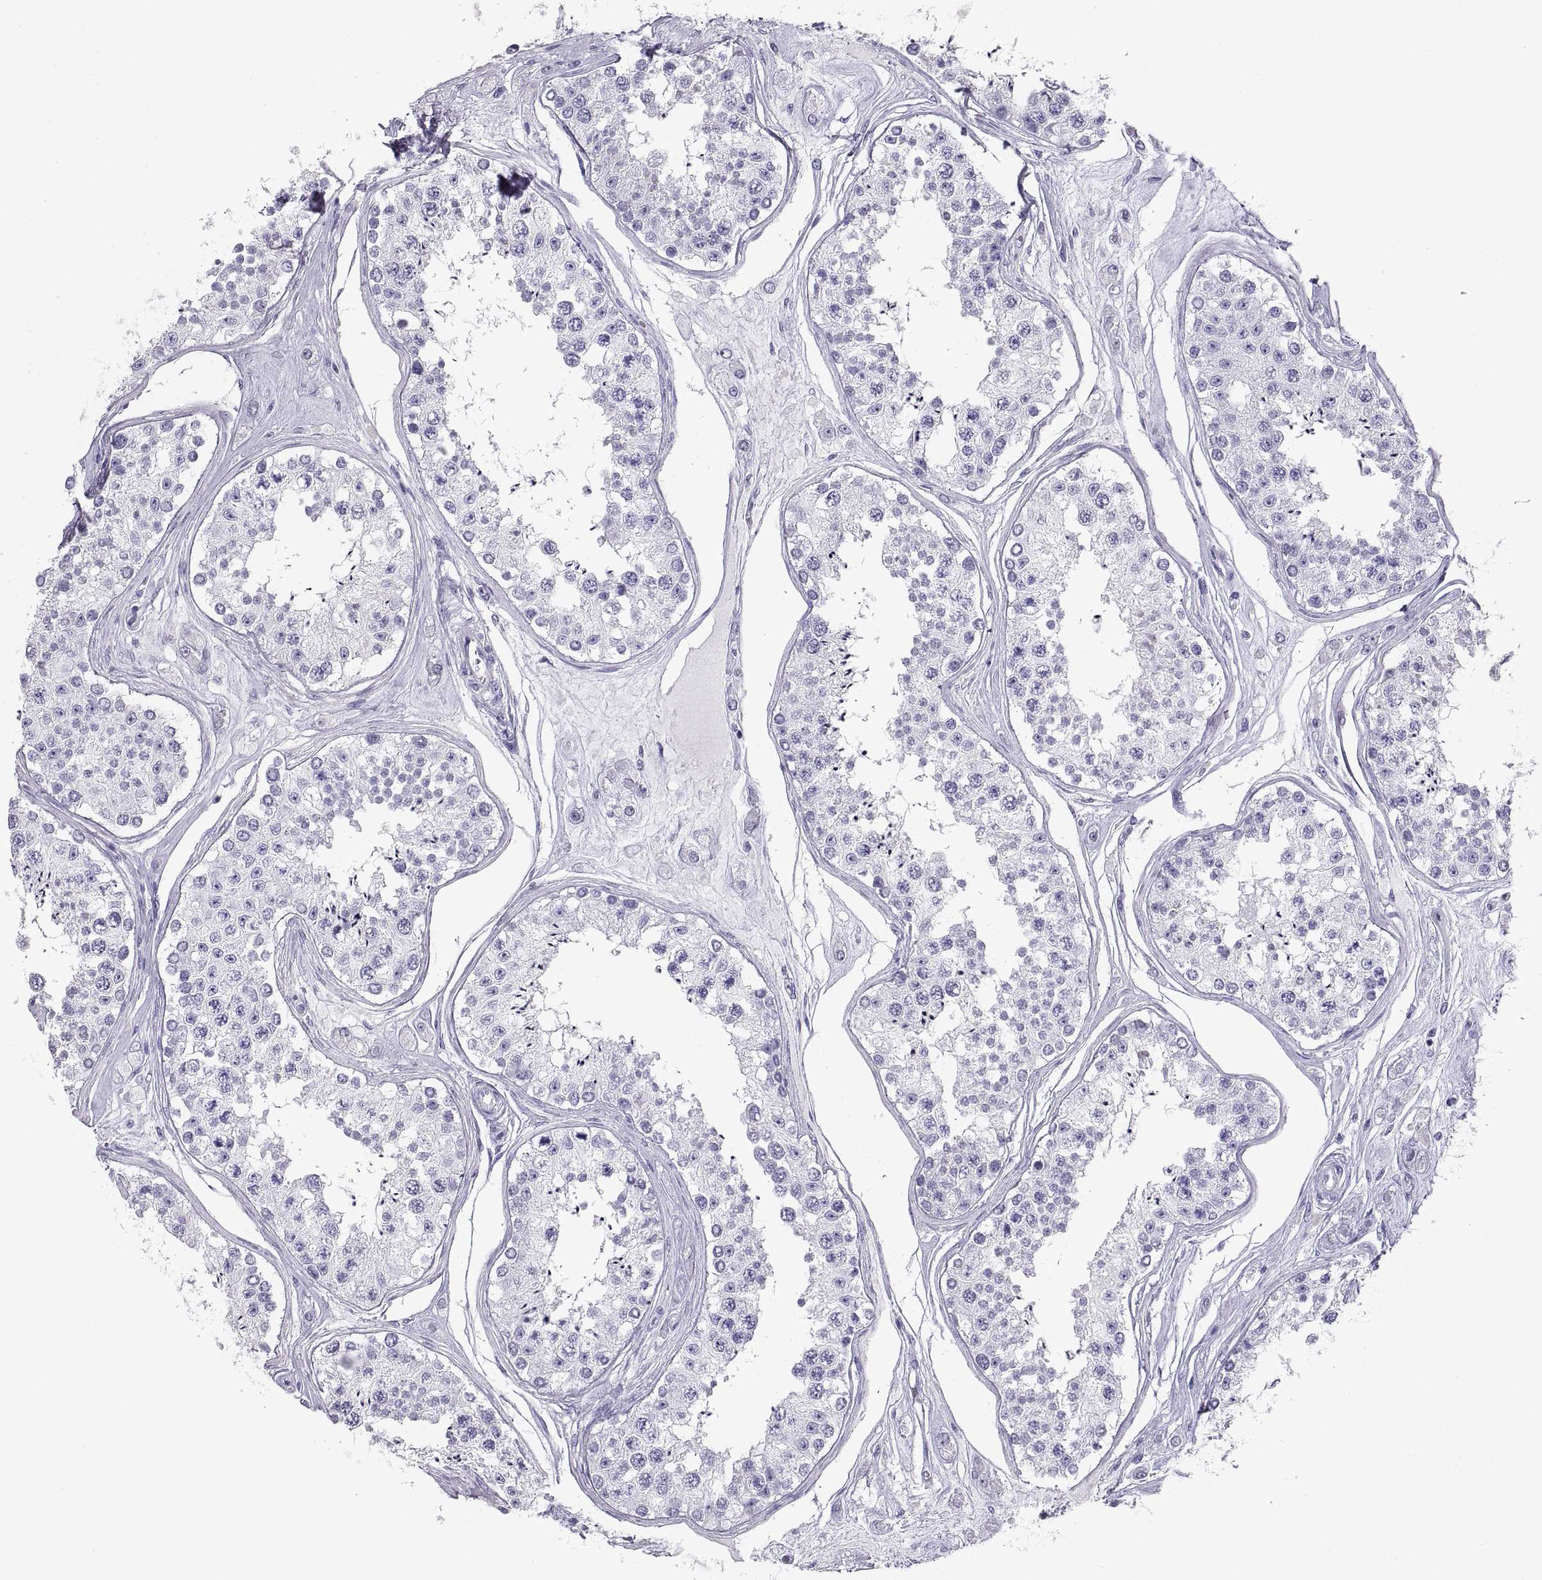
{"staining": {"intensity": "negative", "quantity": "none", "location": "none"}, "tissue": "testis", "cell_type": "Cells in seminiferous ducts", "image_type": "normal", "snomed": [{"axis": "morphology", "description": "Normal tissue, NOS"}, {"axis": "topography", "description": "Testis"}], "caption": "High power microscopy photomicrograph of an immunohistochemistry (IHC) photomicrograph of unremarkable testis, revealing no significant staining in cells in seminiferous ducts.", "gene": "RLBP1", "patient": {"sex": "male", "age": 25}}